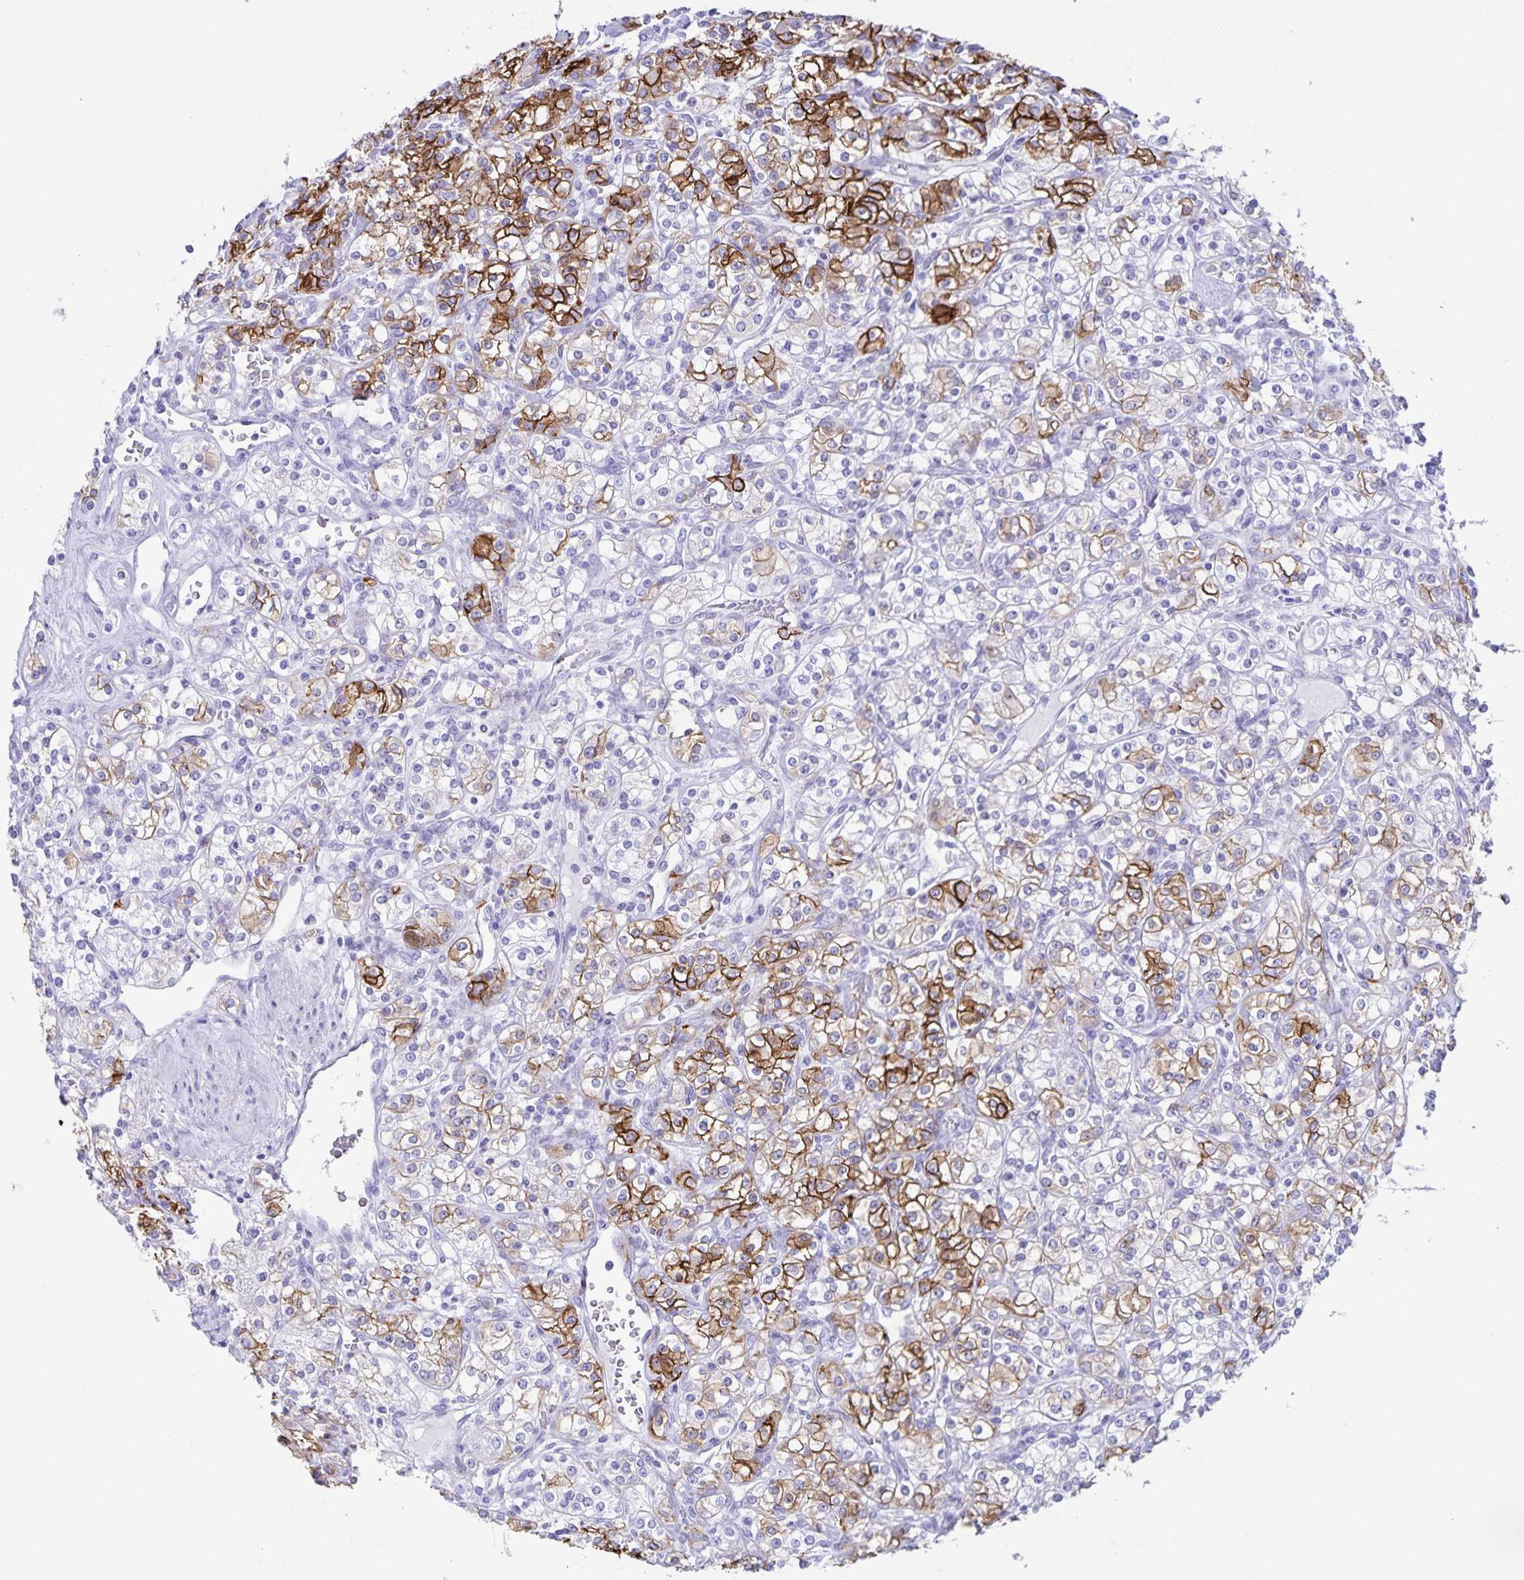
{"staining": {"intensity": "strong", "quantity": "25%-75%", "location": "cytoplasmic/membranous"}, "tissue": "renal cancer", "cell_type": "Tumor cells", "image_type": "cancer", "snomed": [{"axis": "morphology", "description": "Adenocarcinoma, NOS"}, {"axis": "topography", "description": "Kidney"}], "caption": "This is an image of IHC staining of renal cancer (adenocarcinoma), which shows strong positivity in the cytoplasmic/membranous of tumor cells.", "gene": "AQP4", "patient": {"sex": "male", "age": 77}}